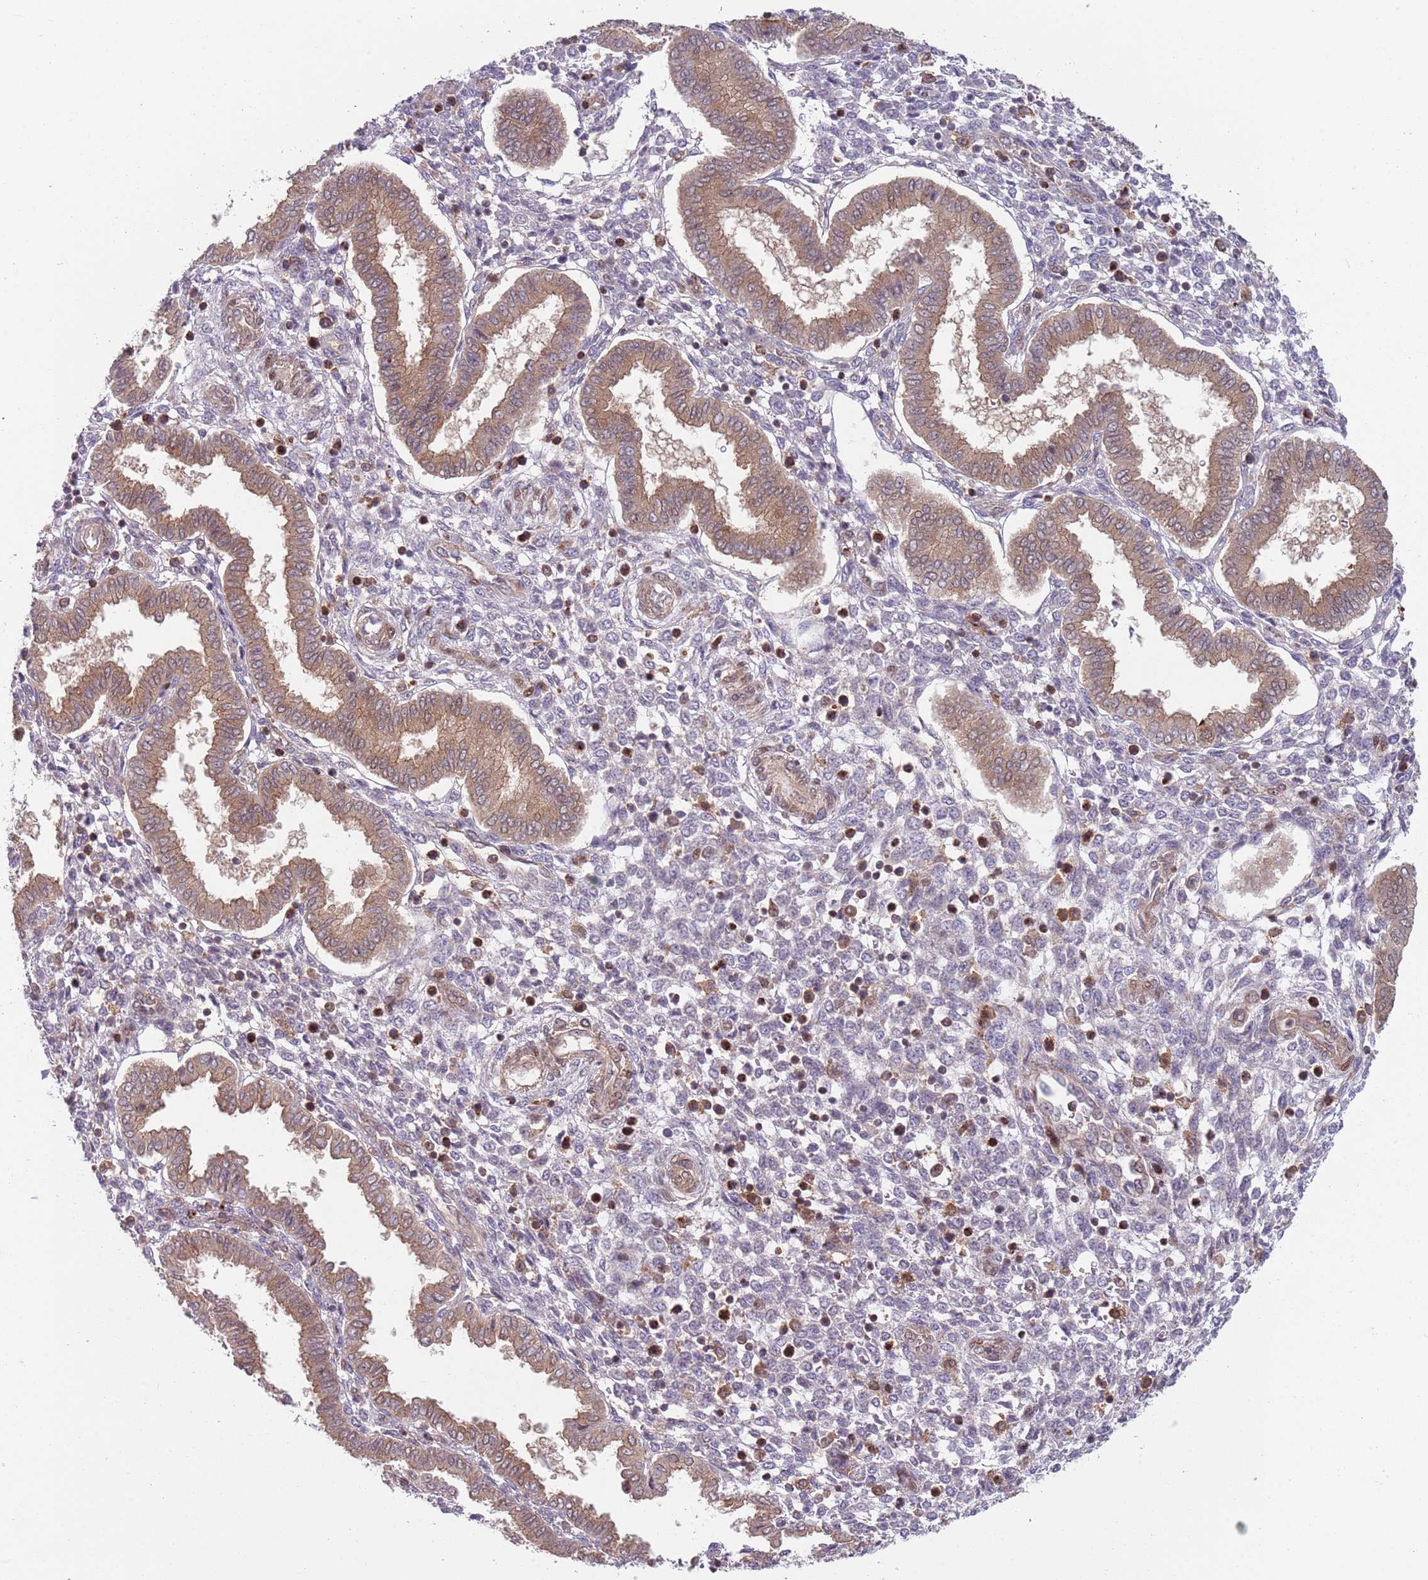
{"staining": {"intensity": "weak", "quantity": "<25%", "location": "cytoplasmic/membranous"}, "tissue": "endometrium", "cell_type": "Cells in endometrial stroma", "image_type": "normal", "snomed": [{"axis": "morphology", "description": "Normal tissue, NOS"}, {"axis": "topography", "description": "Endometrium"}], "caption": "A high-resolution photomicrograph shows IHC staining of normal endometrium, which reveals no significant positivity in cells in endometrial stroma. The staining is performed using DAB brown chromogen with nuclei counter-stained in using hematoxylin.", "gene": "GGA1", "patient": {"sex": "female", "age": 24}}